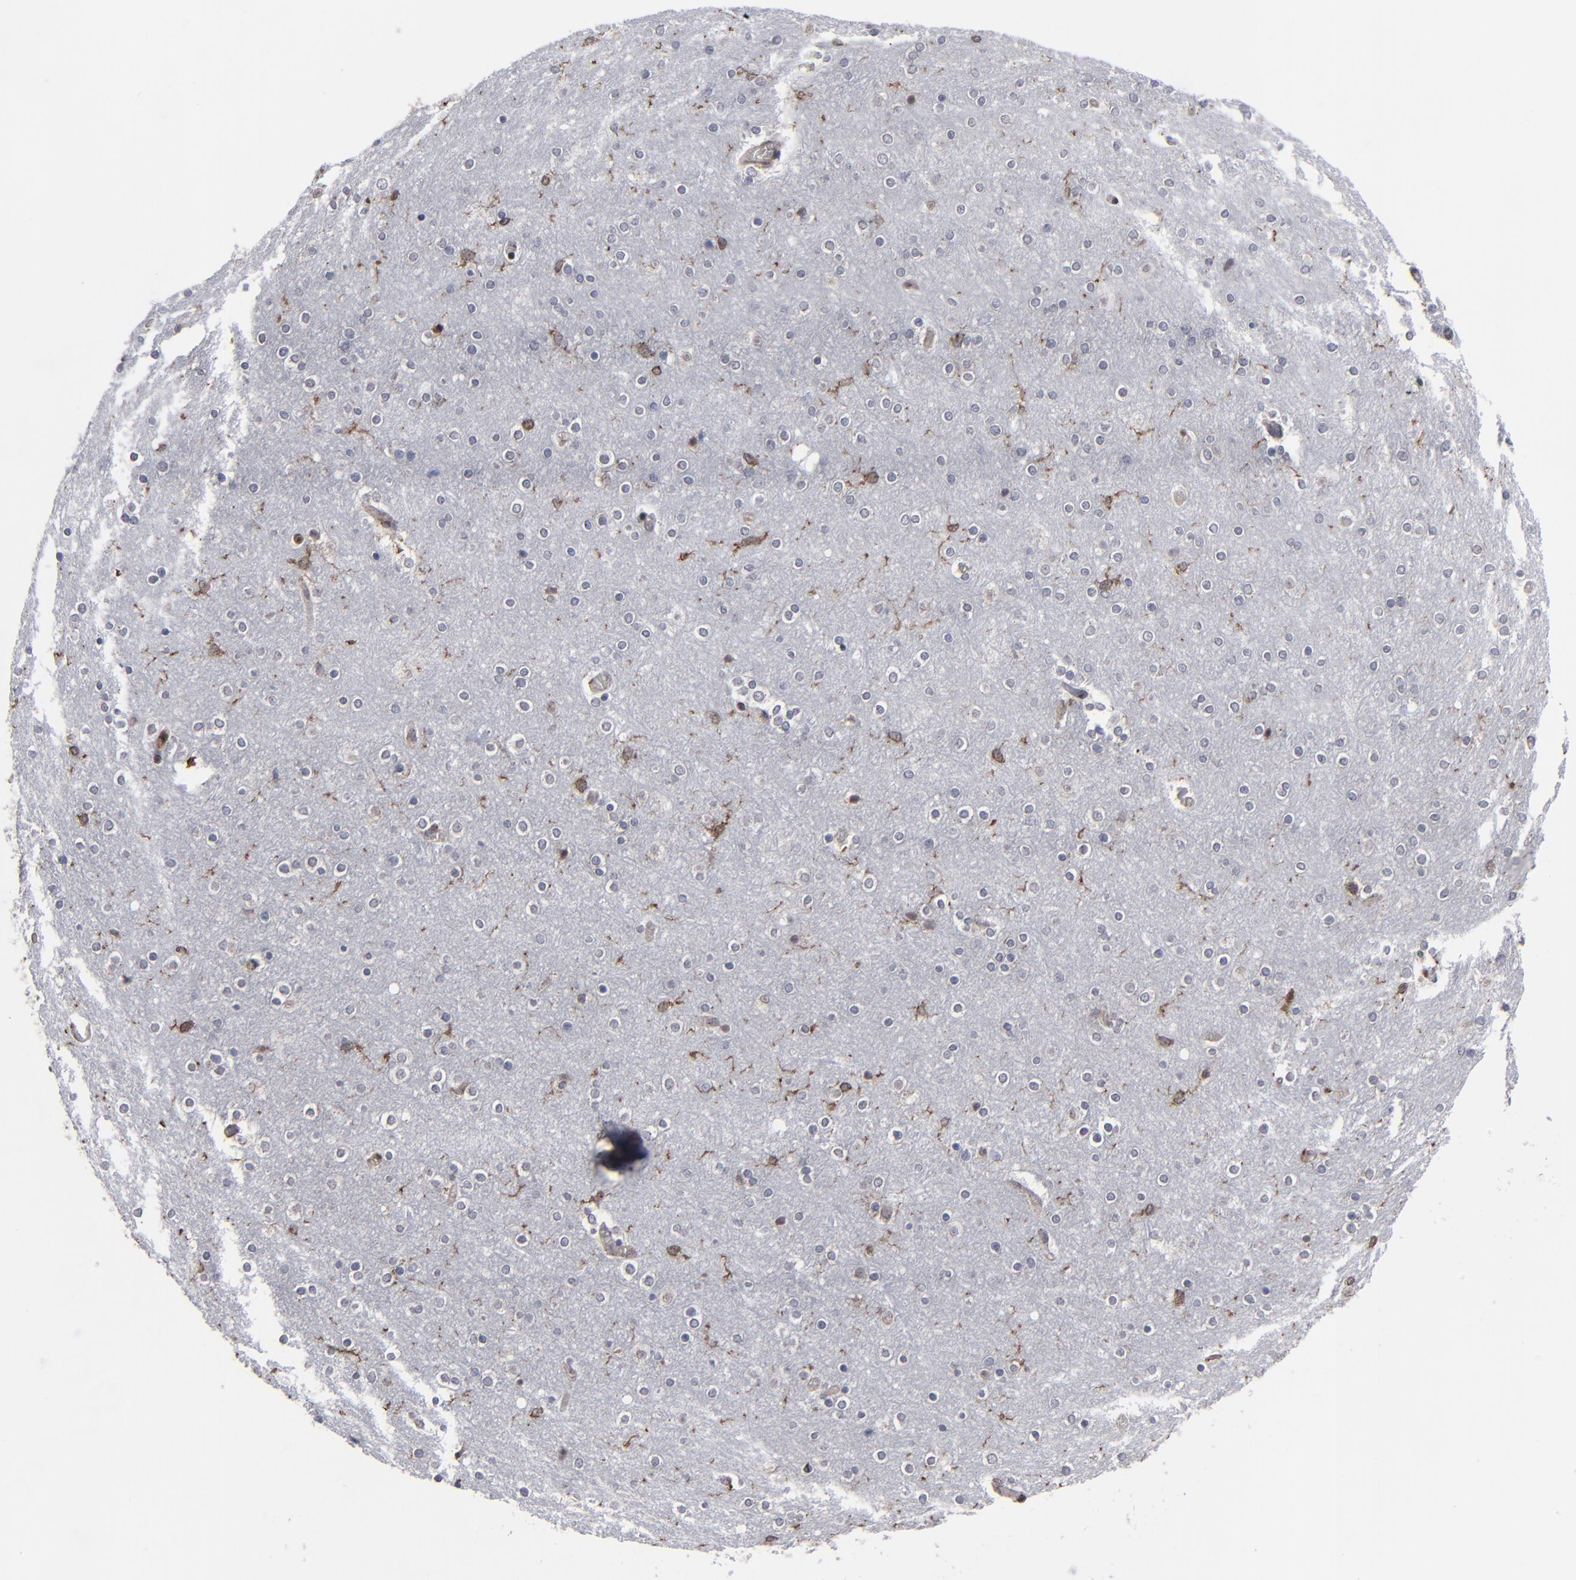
{"staining": {"intensity": "negative", "quantity": "none", "location": "none"}, "tissue": "cerebral cortex", "cell_type": "Endothelial cells", "image_type": "normal", "snomed": [{"axis": "morphology", "description": "Normal tissue, NOS"}, {"axis": "topography", "description": "Cerebral cortex"}], "caption": "Protein analysis of benign cerebral cortex demonstrates no significant expression in endothelial cells. (Immunohistochemistry (ihc), brightfield microscopy, high magnification).", "gene": "KIAA2026", "patient": {"sex": "female", "age": 54}}